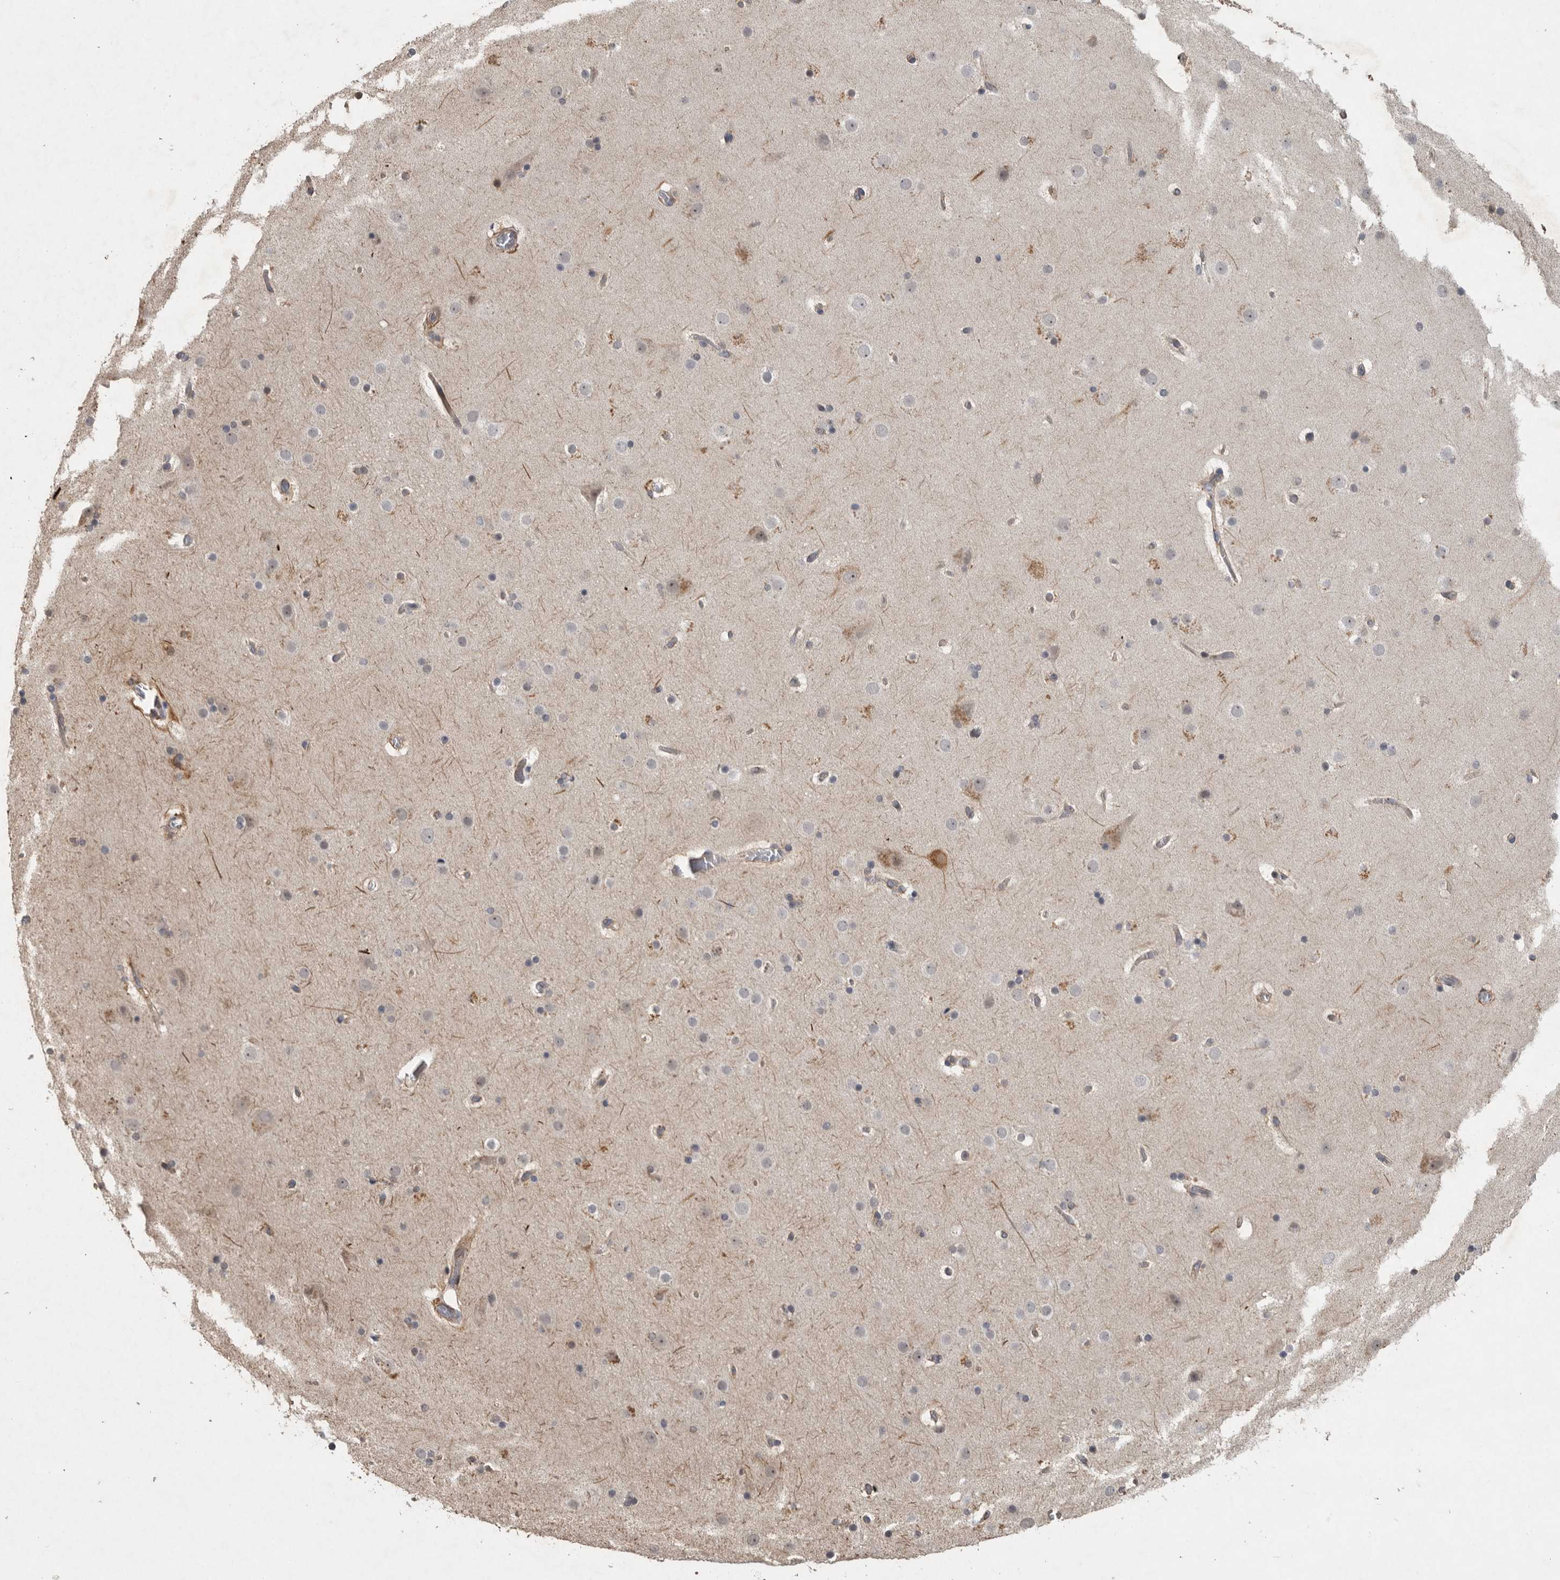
{"staining": {"intensity": "weak", "quantity": "25%-75%", "location": "cytoplasmic/membranous"}, "tissue": "cerebral cortex", "cell_type": "Endothelial cells", "image_type": "normal", "snomed": [{"axis": "morphology", "description": "Normal tissue, NOS"}, {"axis": "topography", "description": "Cerebral cortex"}], "caption": "Protein staining of benign cerebral cortex displays weak cytoplasmic/membranous positivity in about 25%-75% of endothelial cells. (Stains: DAB (3,3'-diaminobenzidine) in brown, nuclei in blue, Microscopy: brightfield microscopy at high magnification).", "gene": "MPDZ", "patient": {"sex": "male", "age": 57}}